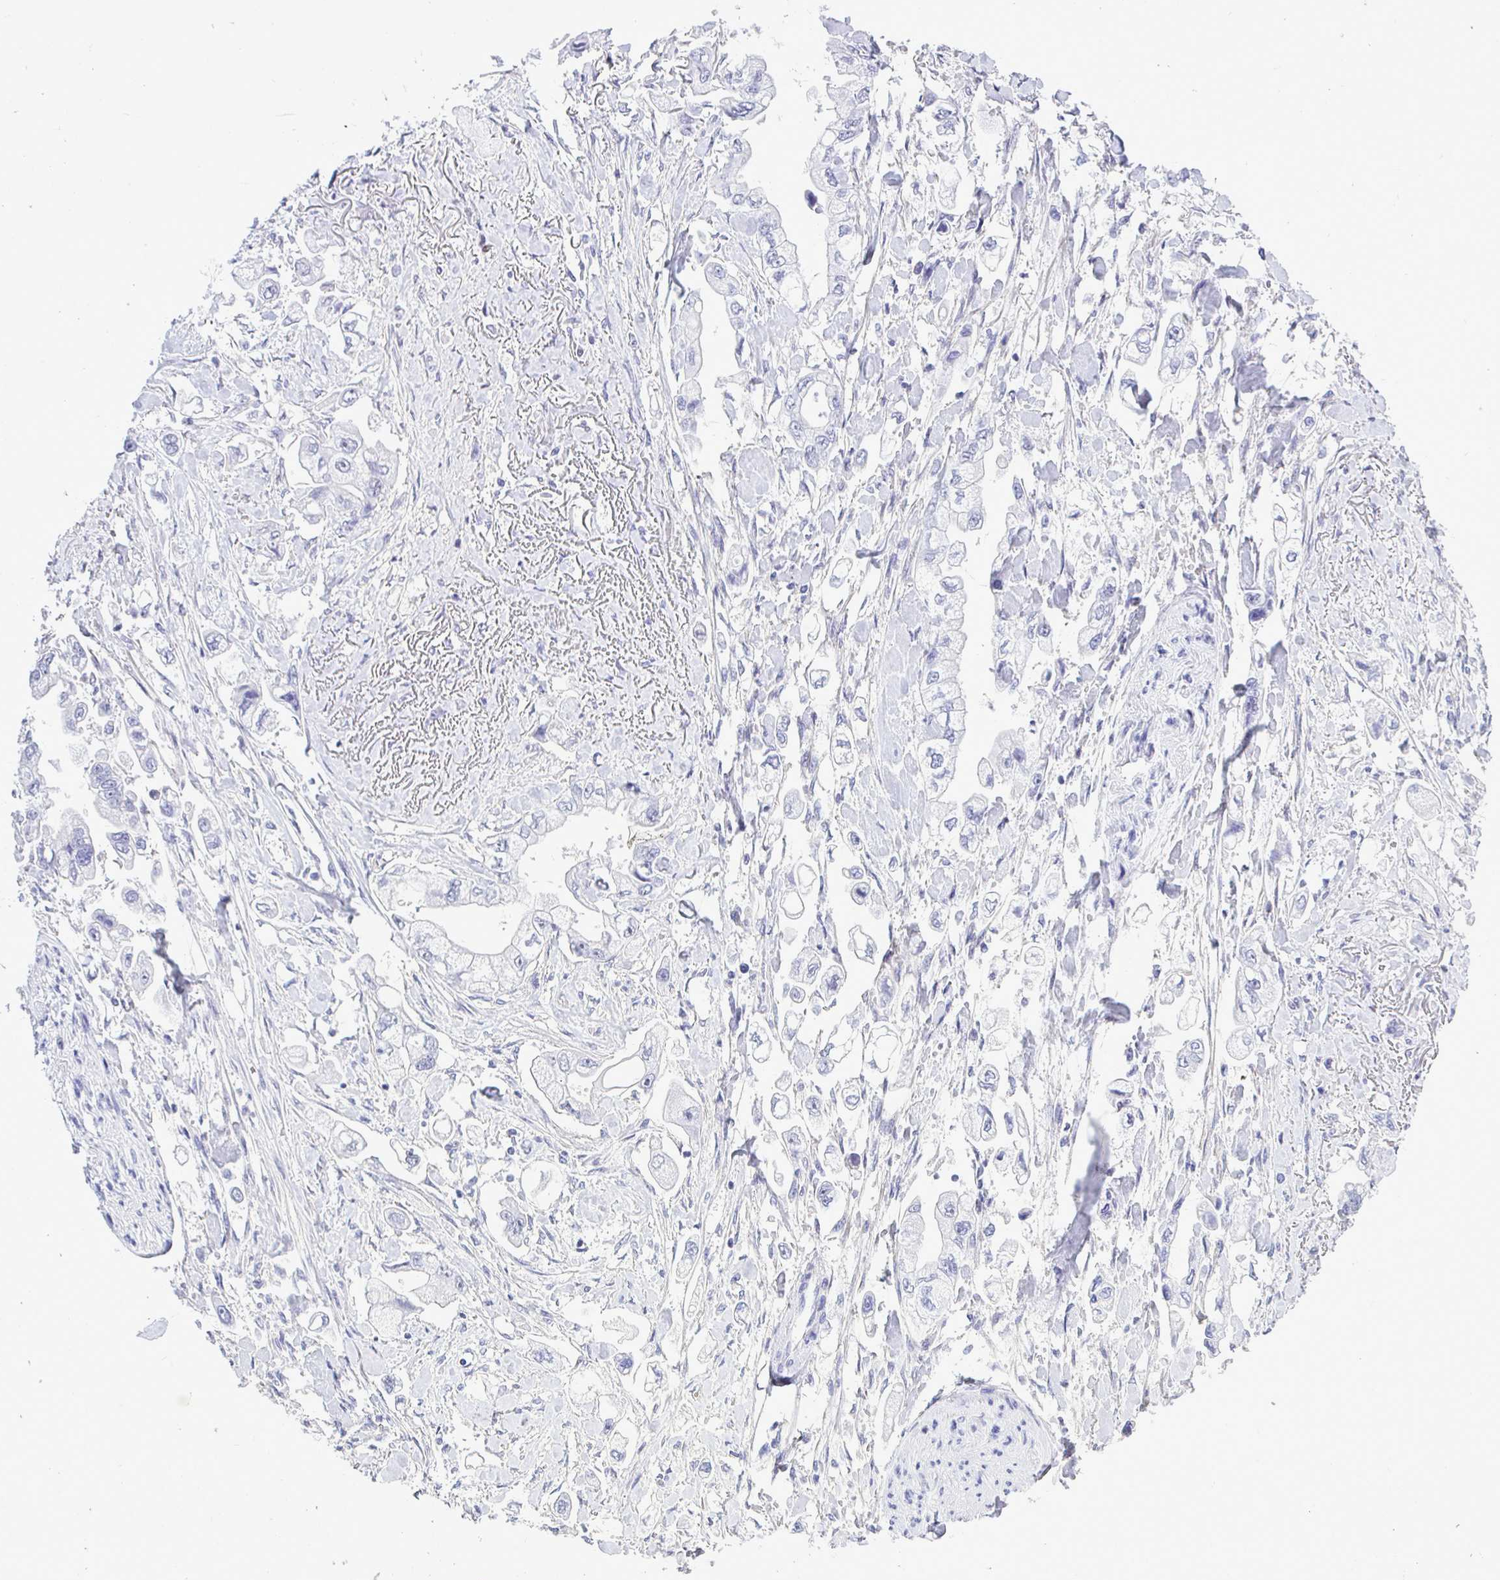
{"staining": {"intensity": "negative", "quantity": "none", "location": "none"}, "tissue": "stomach cancer", "cell_type": "Tumor cells", "image_type": "cancer", "snomed": [{"axis": "morphology", "description": "Adenocarcinoma, NOS"}, {"axis": "topography", "description": "Stomach"}], "caption": "The photomicrograph shows no significant positivity in tumor cells of stomach cancer. (Brightfield microscopy of DAB (3,3'-diaminobenzidine) immunohistochemistry at high magnification).", "gene": "SLC25A51", "patient": {"sex": "male", "age": 62}}